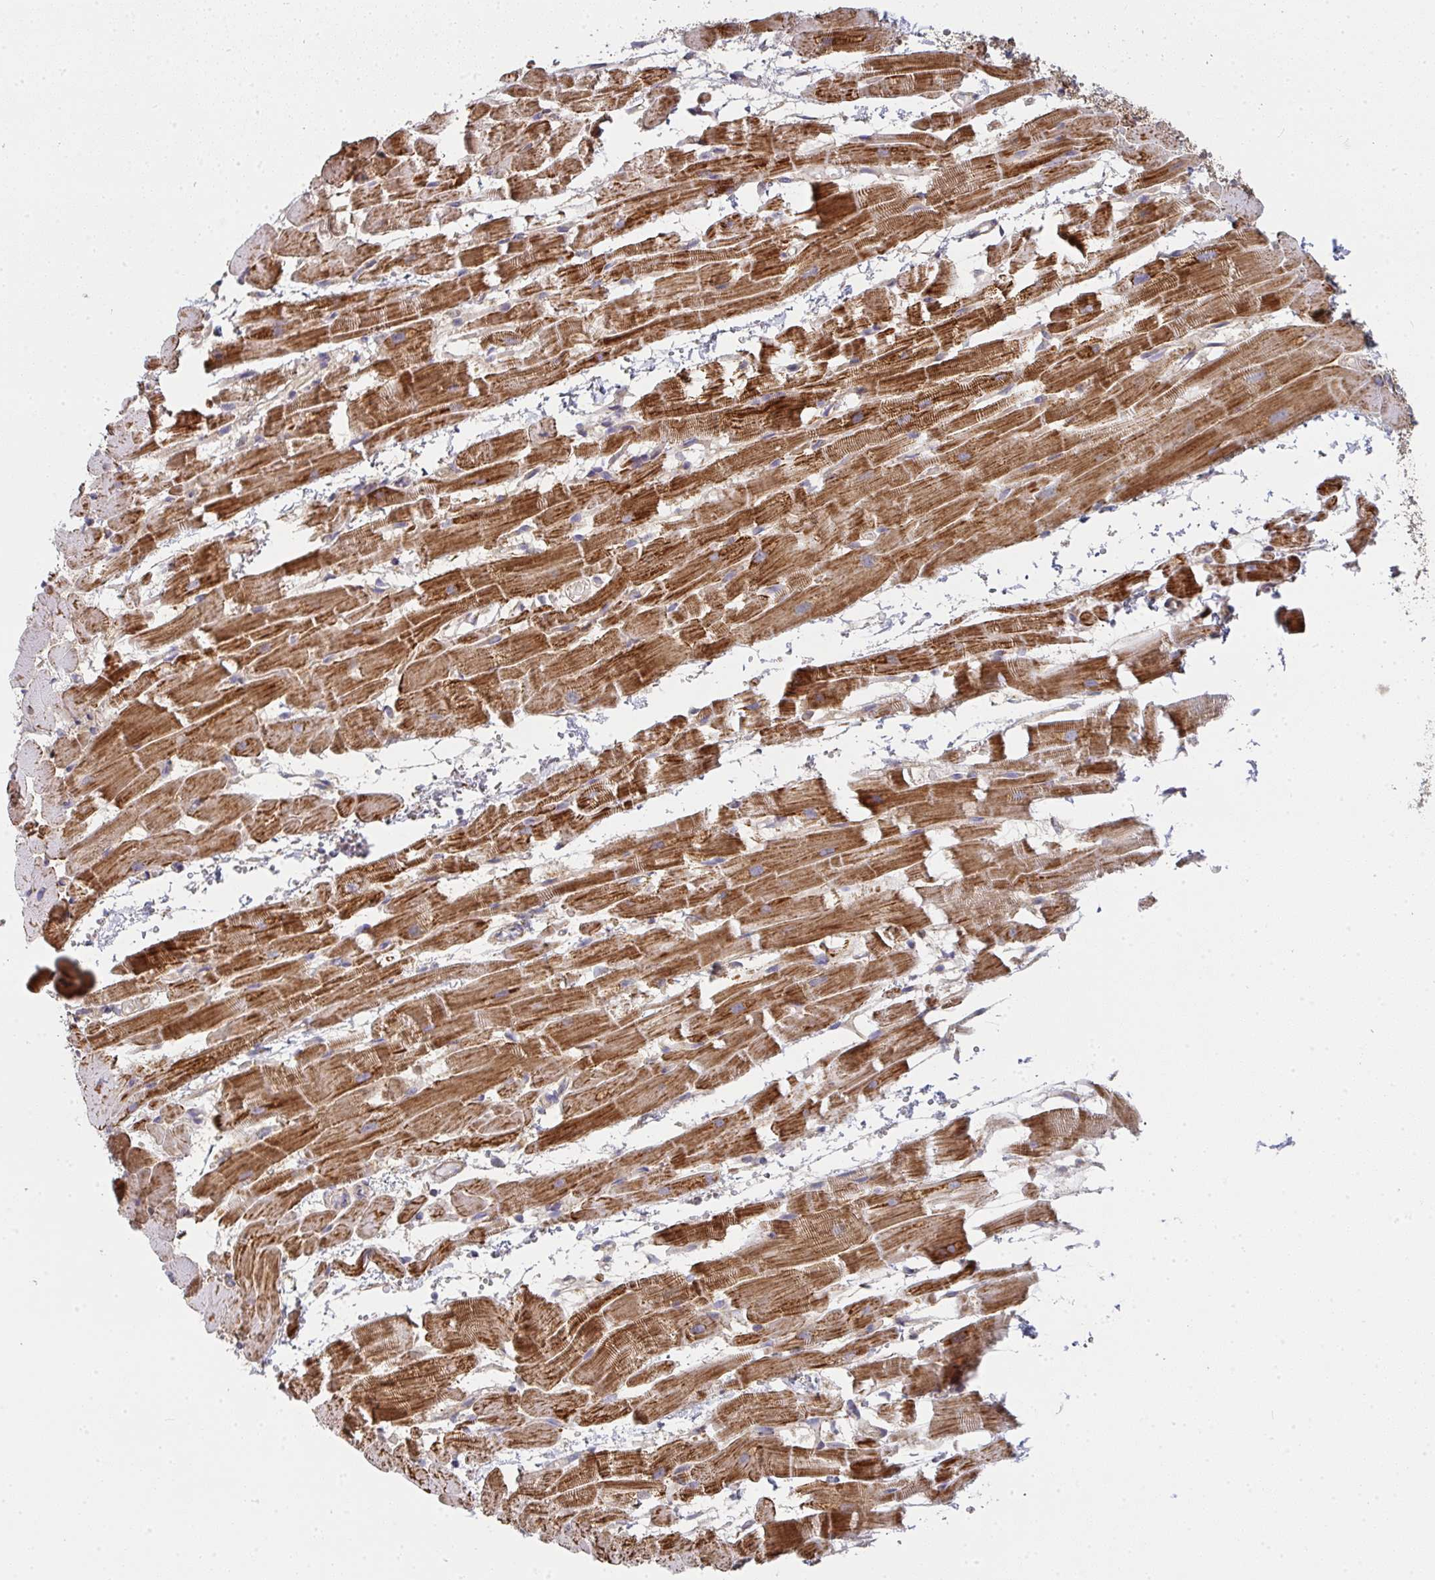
{"staining": {"intensity": "strong", "quantity": ">75%", "location": "cytoplasmic/membranous"}, "tissue": "heart muscle", "cell_type": "Cardiomyocytes", "image_type": "normal", "snomed": [{"axis": "morphology", "description": "Normal tissue, NOS"}, {"axis": "topography", "description": "Heart"}], "caption": "A histopathology image of human heart muscle stained for a protein shows strong cytoplasmic/membranous brown staining in cardiomyocytes. (DAB = brown stain, brightfield microscopy at high magnification).", "gene": "RHEBL1", "patient": {"sex": "male", "age": 37}}